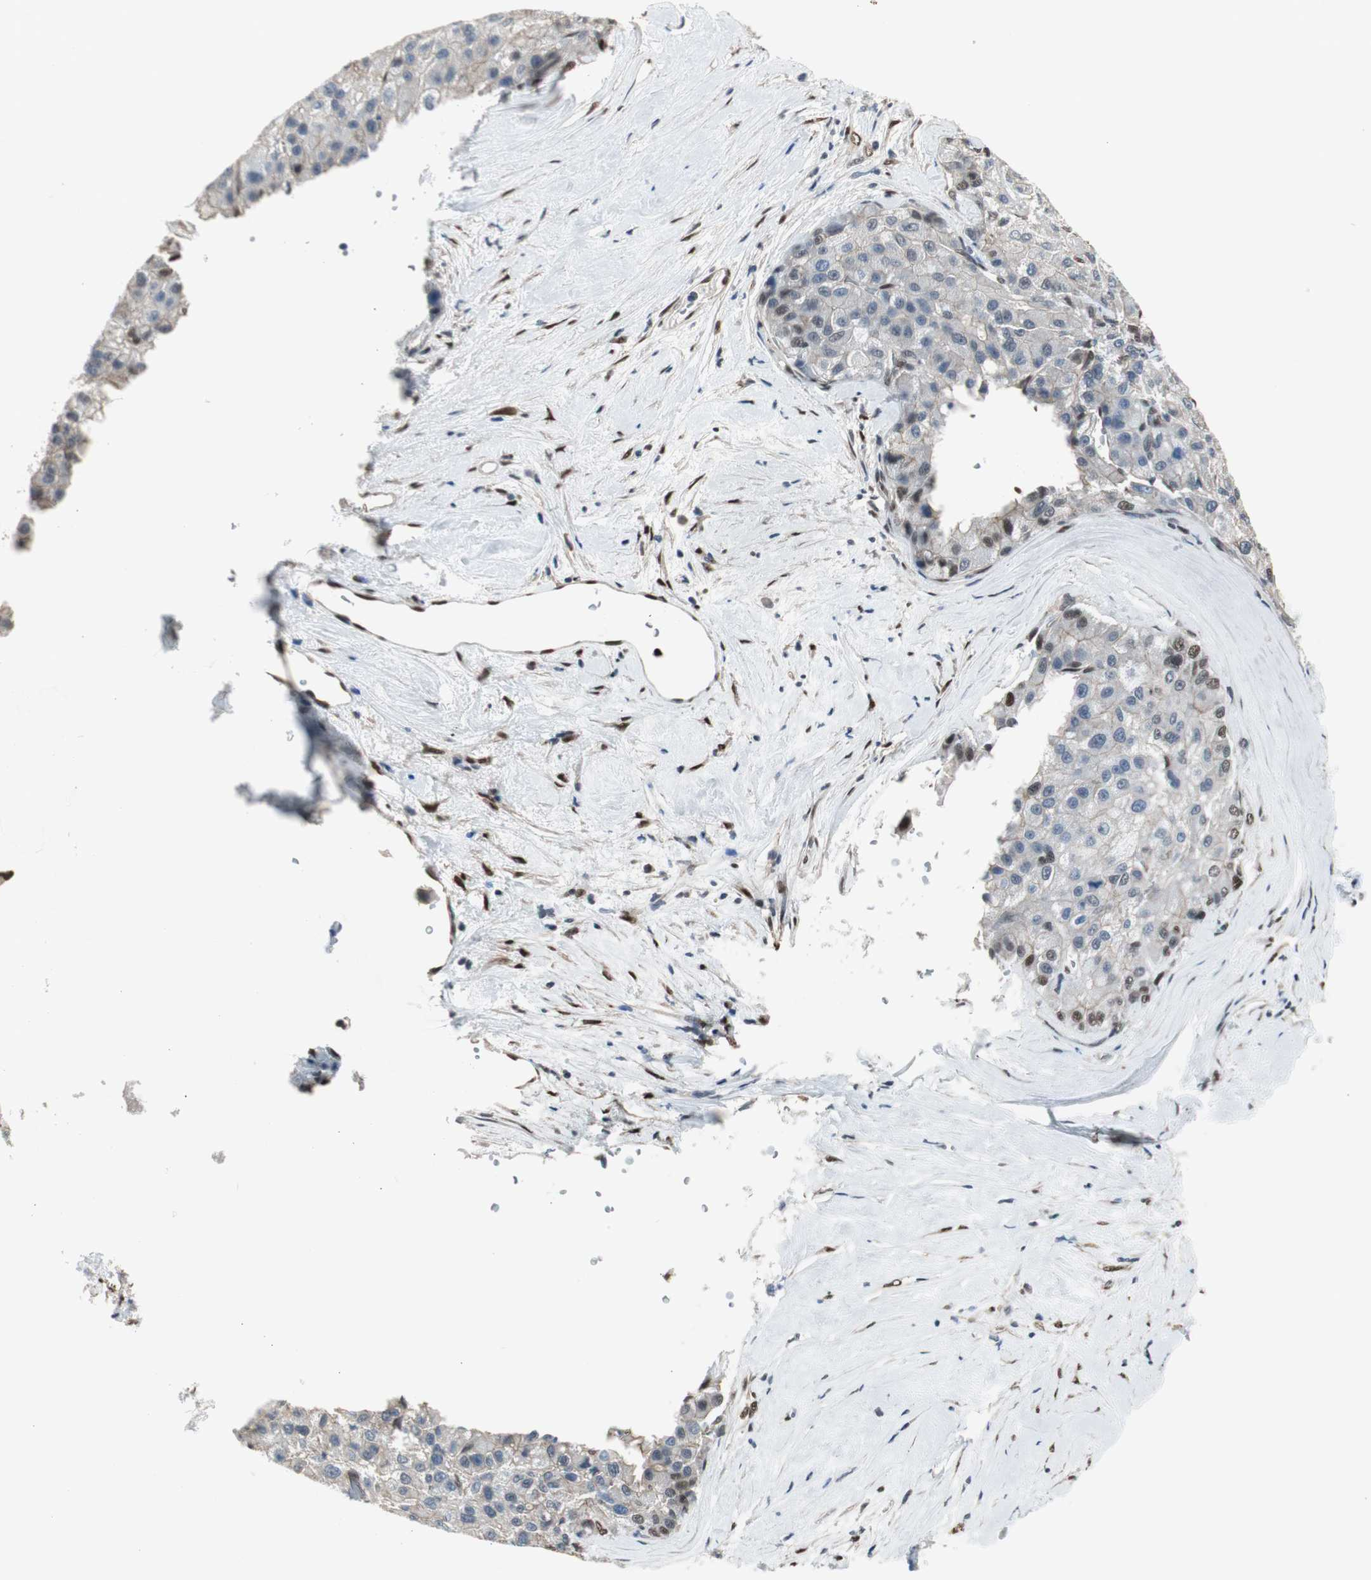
{"staining": {"intensity": "weak", "quantity": "<25%", "location": "cytoplasmic/membranous"}, "tissue": "liver cancer", "cell_type": "Tumor cells", "image_type": "cancer", "snomed": [{"axis": "morphology", "description": "Carcinoma, Hepatocellular, NOS"}, {"axis": "topography", "description": "Liver"}], "caption": "Tumor cells are negative for brown protein staining in liver cancer.", "gene": "PML", "patient": {"sex": "male", "age": 80}}